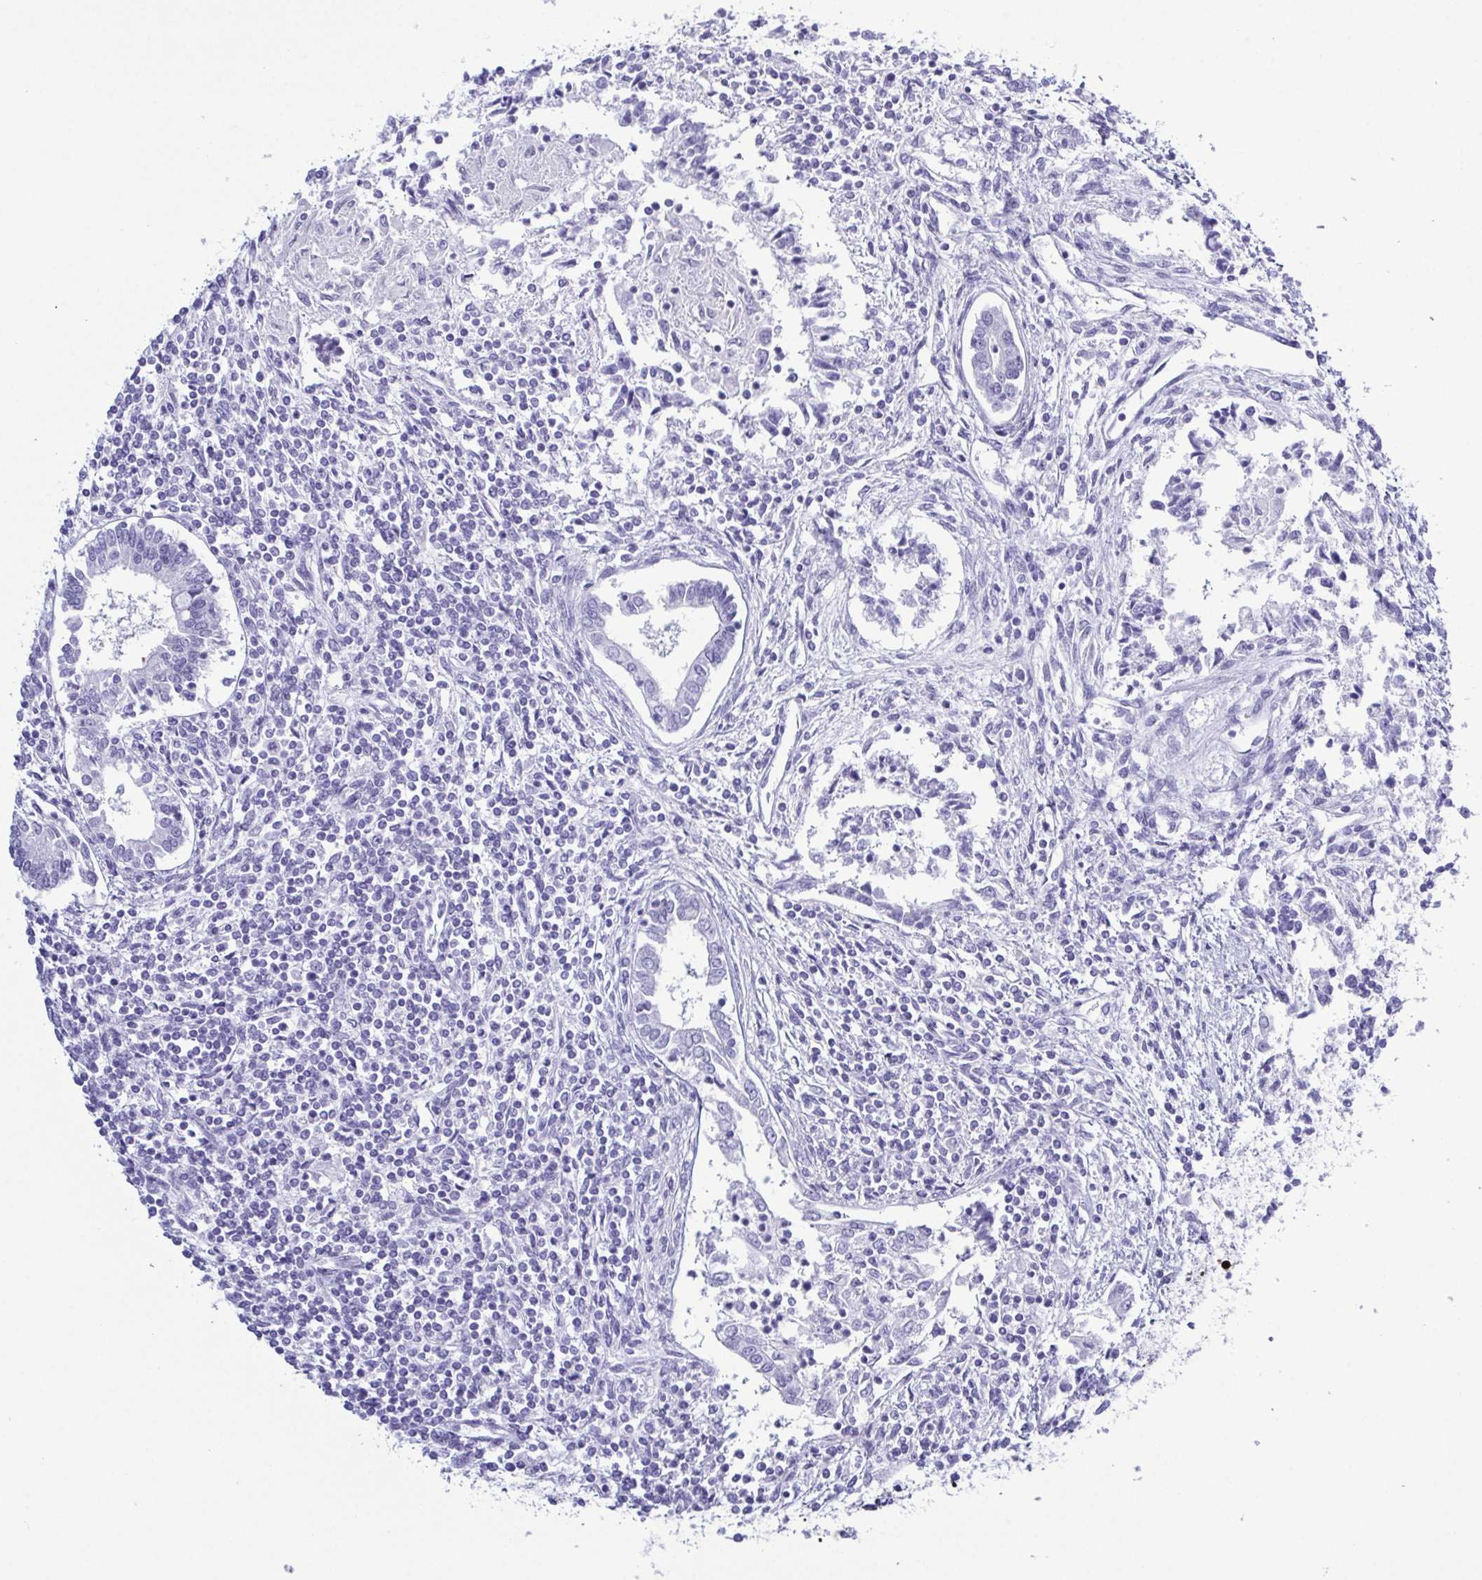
{"staining": {"intensity": "negative", "quantity": "none", "location": "none"}, "tissue": "testis cancer", "cell_type": "Tumor cells", "image_type": "cancer", "snomed": [{"axis": "morphology", "description": "Carcinoma, Embryonal, NOS"}, {"axis": "topography", "description": "Testis"}], "caption": "There is no significant positivity in tumor cells of testis cancer.", "gene": "SUGP2", "patient": {"sex": "male", "age": 37}}